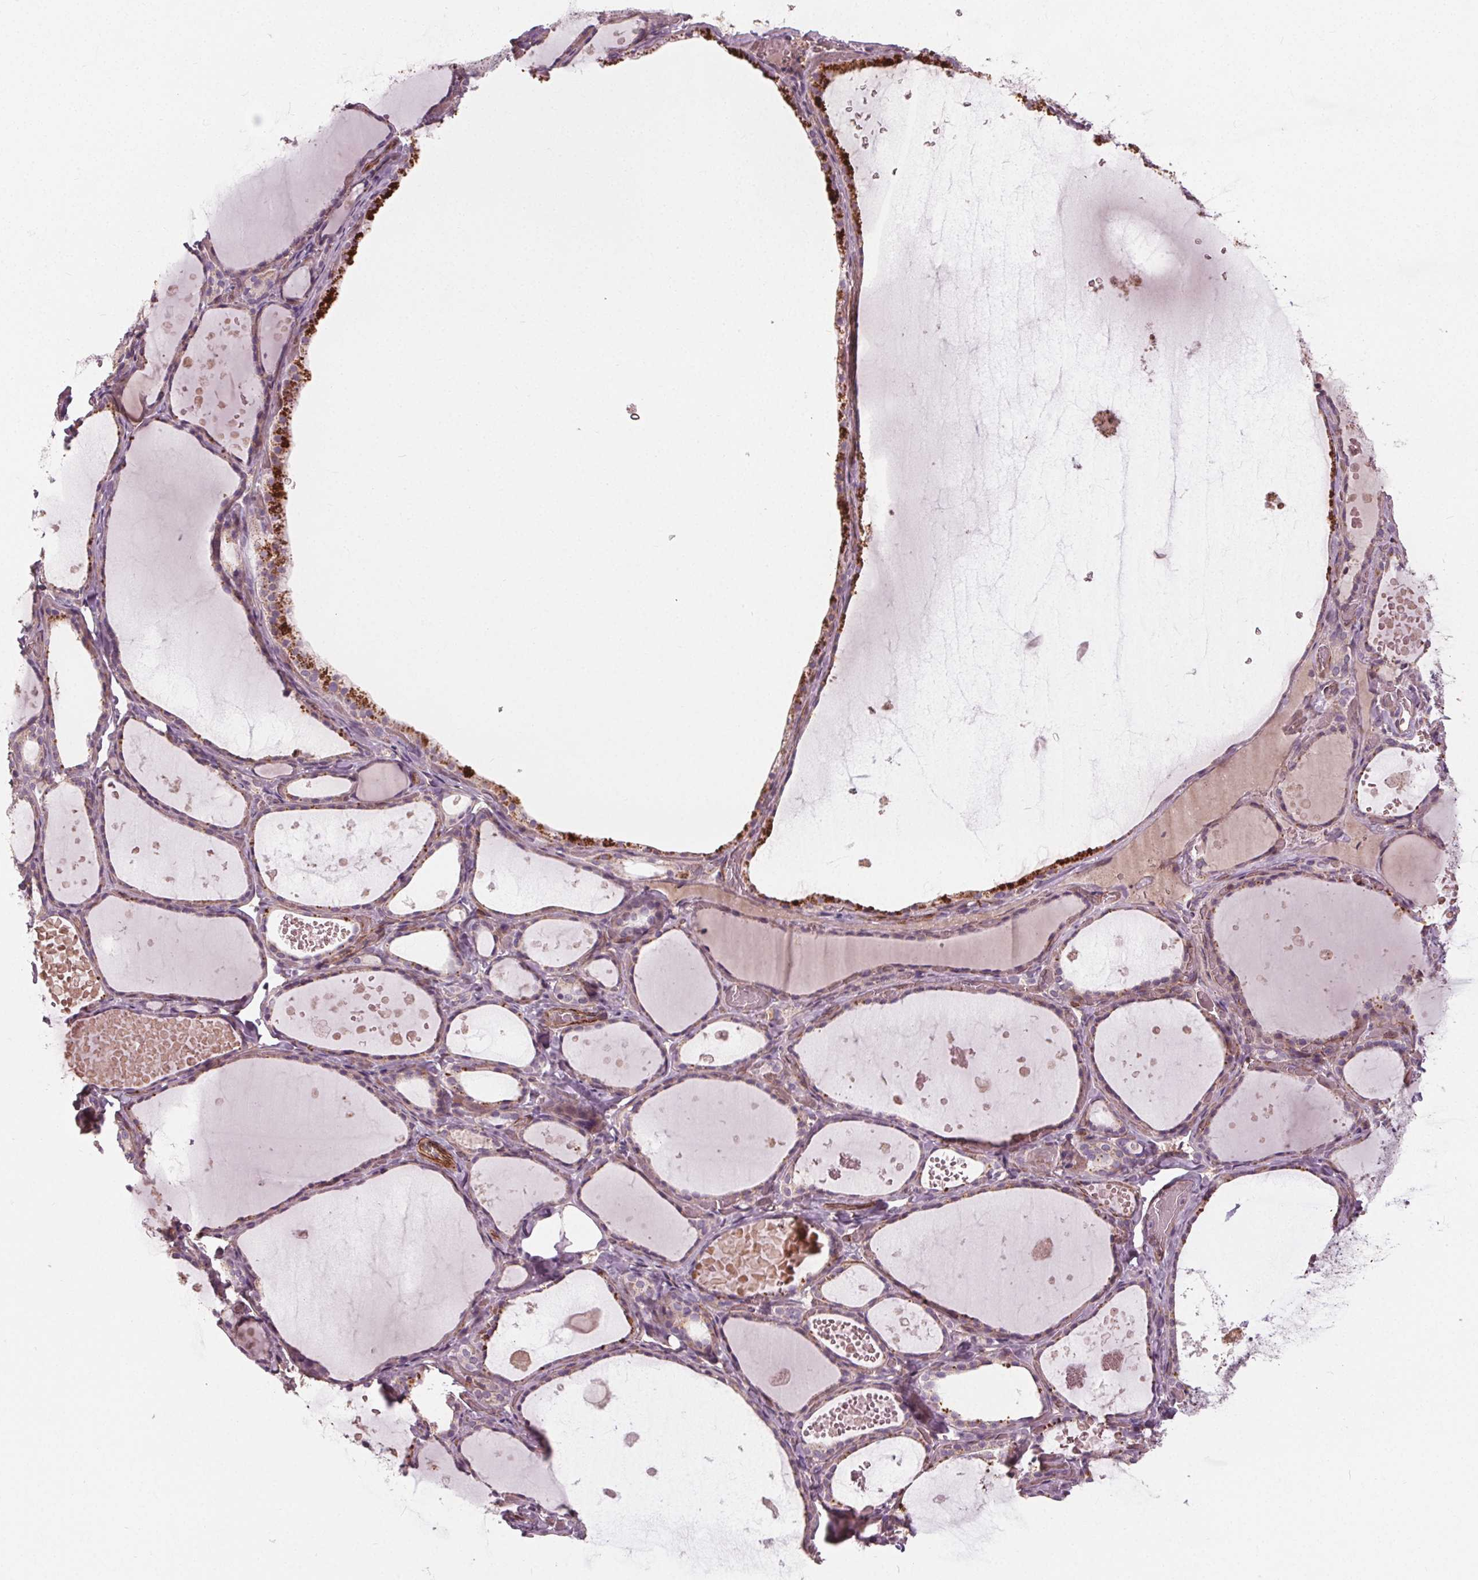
{"staining": {"intensity": "moderate", "quantity": "<25%", "location": "cytoplasmic/membranous"}, "tissue": "thyroid gland", "cell_type": "Glandular cells", "image_type": "normal", "snomed": [{"axis": "morphology", "description": "Normal tissue, NOS"}, {"axis": "topography", "description": "Thyroid gland"}], "caption": "A low amount of moderate cytoplasmic/membranous positivity is appreciated in approximately <25% of glandular cells in normal thyroid gland.", "gene": "PDGFD", "patient": {"sex": "female", "age": 56}}